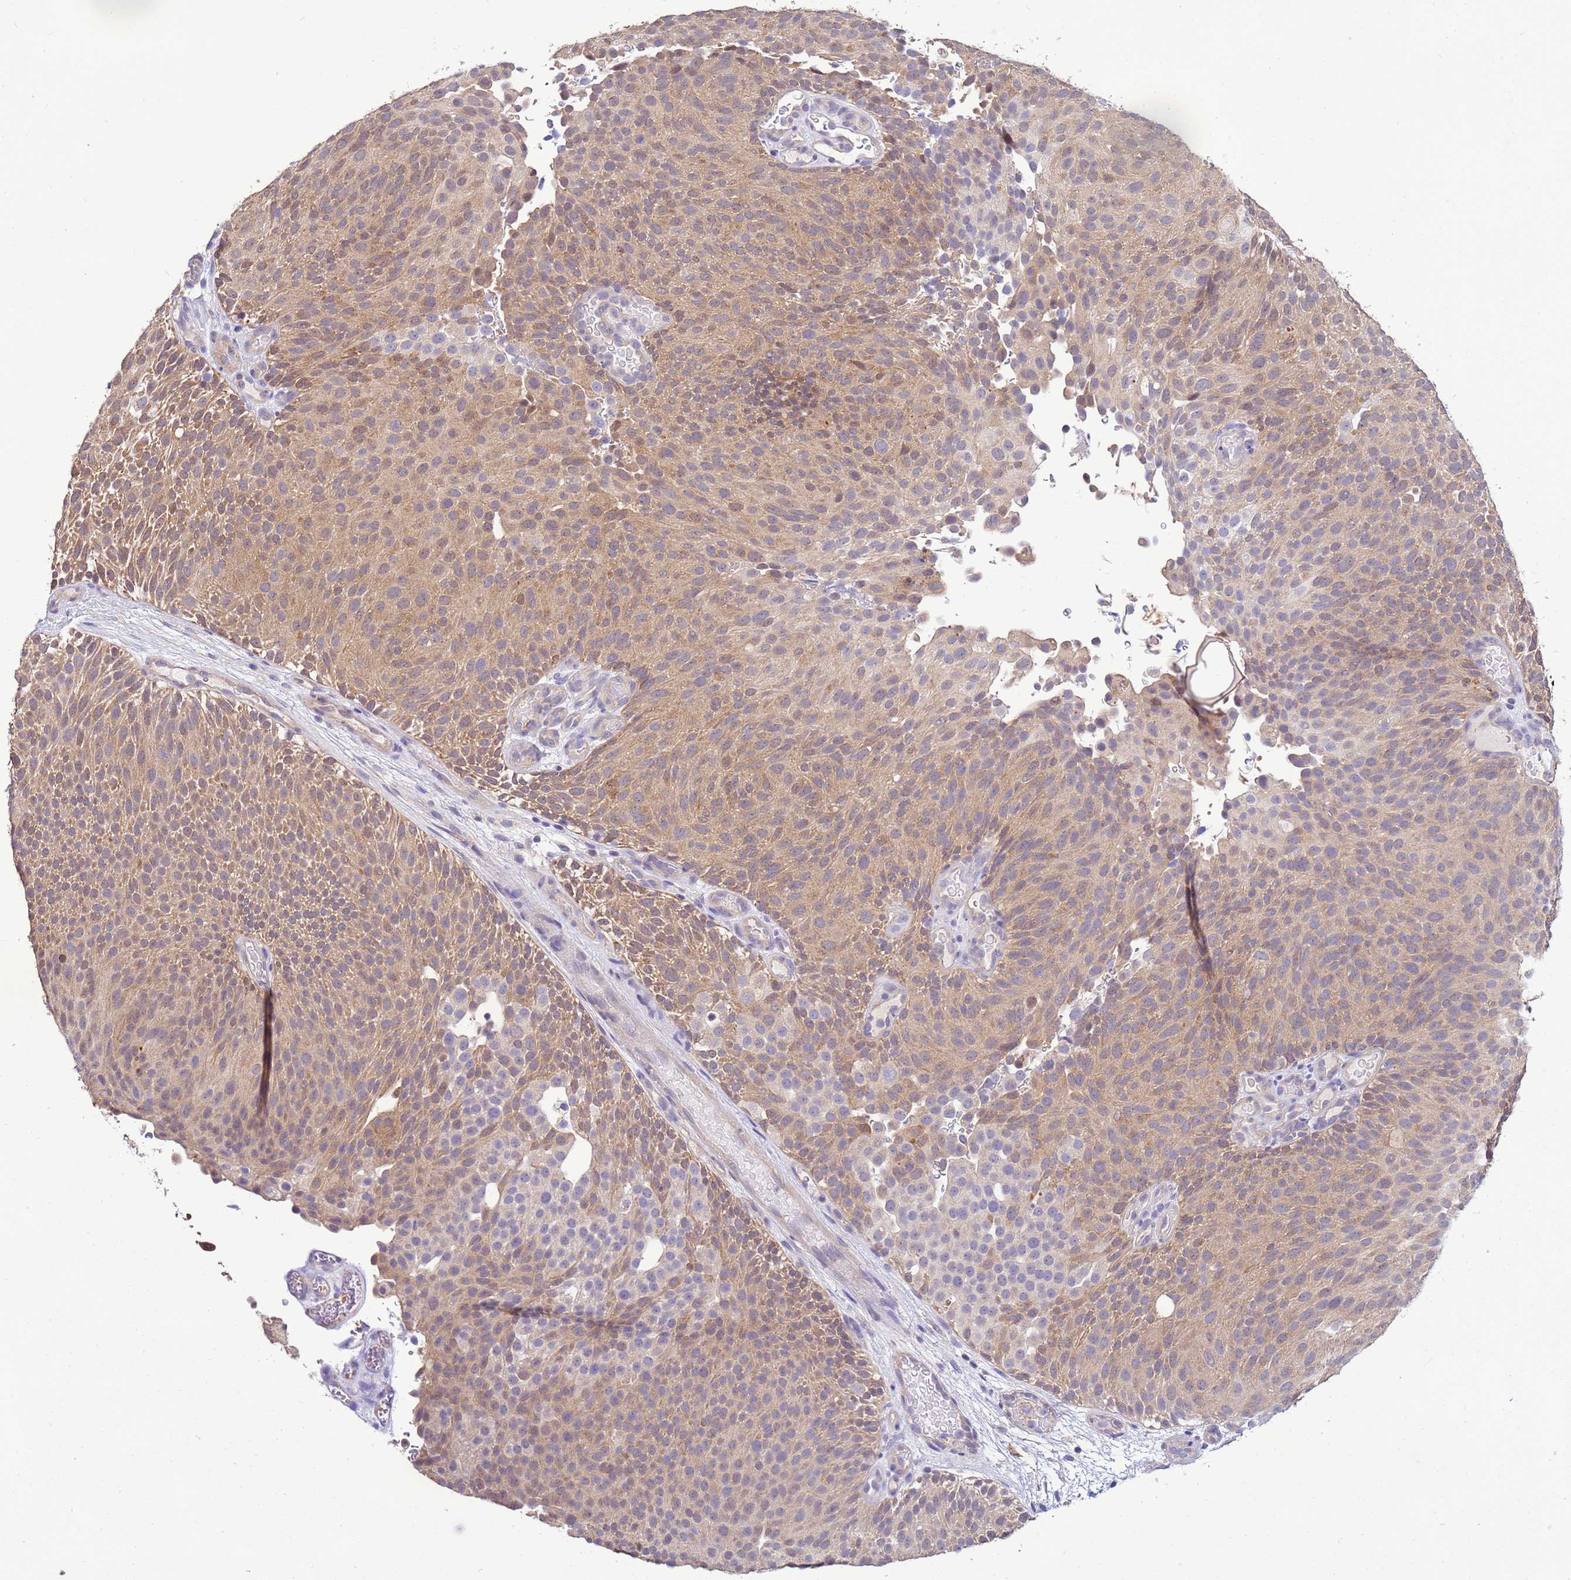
{"staining": {"intensity": "weak", "quantity": ">75%", "location": "cytoplasmic/membranous"}, "tissue": "urothelial cancer", "cell_type": "Tumor cells", "image_type": "cancer", "snomed": [{"axis": "morphology", "description": "Urothelial carcinoma, Low grade"}, {"axis": "topography", "description": "Urinary bladder"}], "caption": "The histopathology image reveals a brown stain indicating the presence of a protein in the cytoplasmic/membranous of tumor cells in urothelial carcinoma (low-grade).", "gene": "NAXE", "patient": {"sex": "male", "age": 78}}